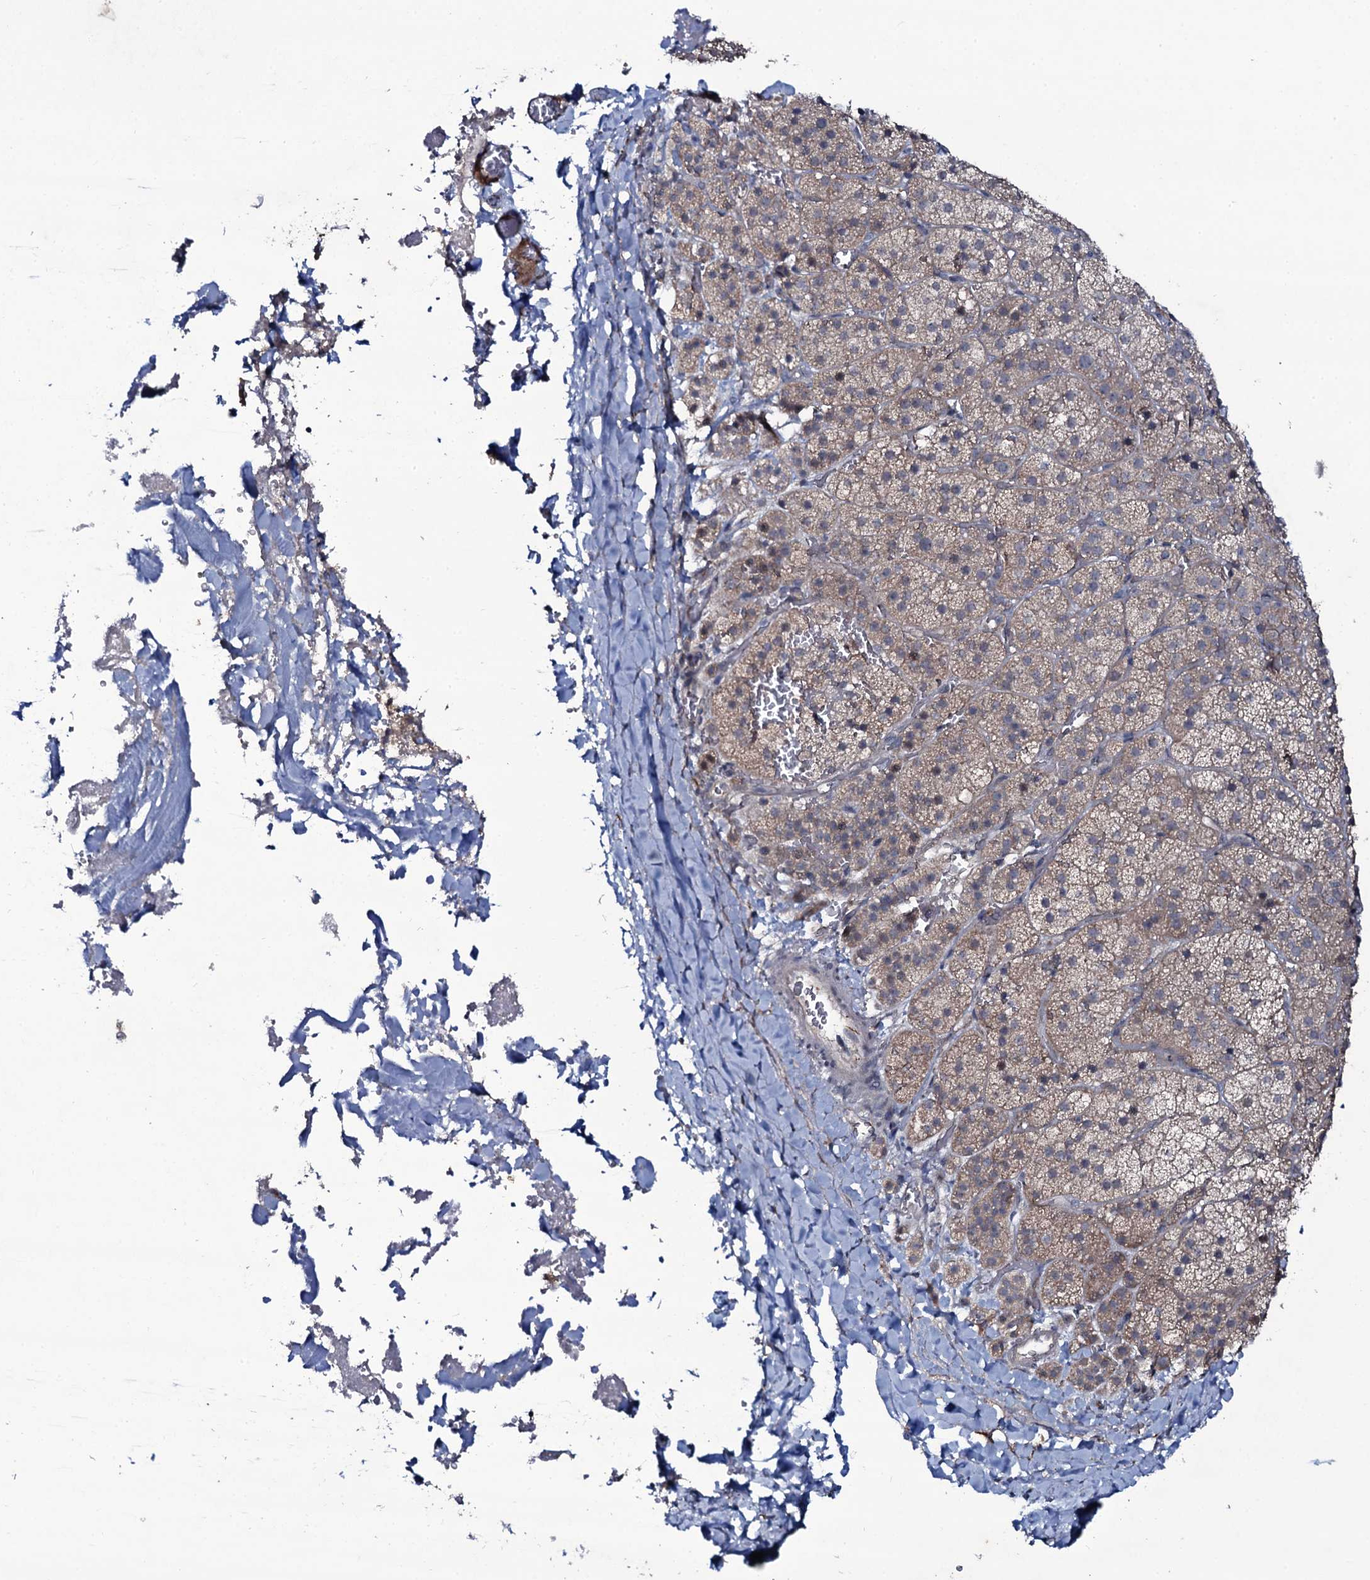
{"staining": {"intensity": "weak", "quantity": "25%-75%", "location": "cytoplasmic/membranous"}, "tissue": "adrenal gland", "cell_type": "Glandular cells", "image_type": "normal", "snomed": [{"axis": "morphology", "description": "Normal tissue, NOS"}, {"axis": "topography", "description": "Adrenal gland"}], "caption": "Adrenal gland stained for a protein (brown) shows weak cytoplasmic/membranous positive positivity in about 25%-75% of glandular cells.", "gene": "SNAP23", "patient": {"sex": "female", "age": 44}}